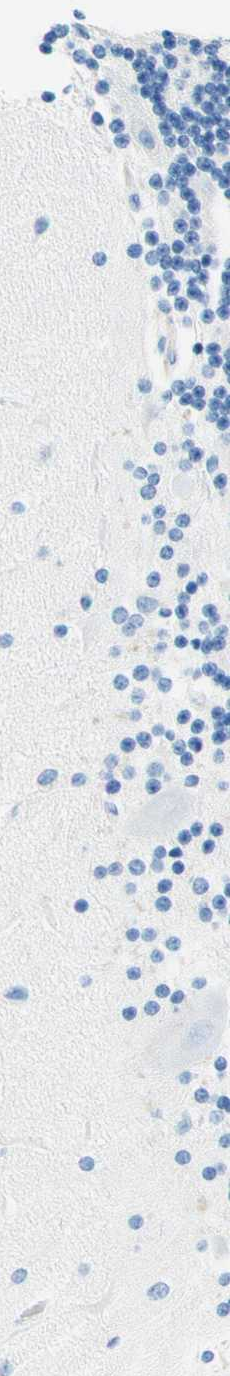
{"staining": {"intensity": "negative", "quantity": "none", "location": "none"}, "tissue": "cerebellum", "cell_type": "Cells in granular layer", "image_type": "normal", "snomed": [{"axis": "morphology", "description": "Normal tissue, NOS"}, {"axis": "topography", "description": "Cerebellum"}], "caption": "A high-resolution histopathology image shows immunohistochemistry (IHC) staining of normal cerebellum, which reveals no significant positivity in cells in granular layer. (DAB (3,3'-diaminobenzidine) immunohistochemistry visualized using brightfield microscopy, high magnification).", "gene": "MFAP5", "patient": {"sex": "female", "age": 54}}